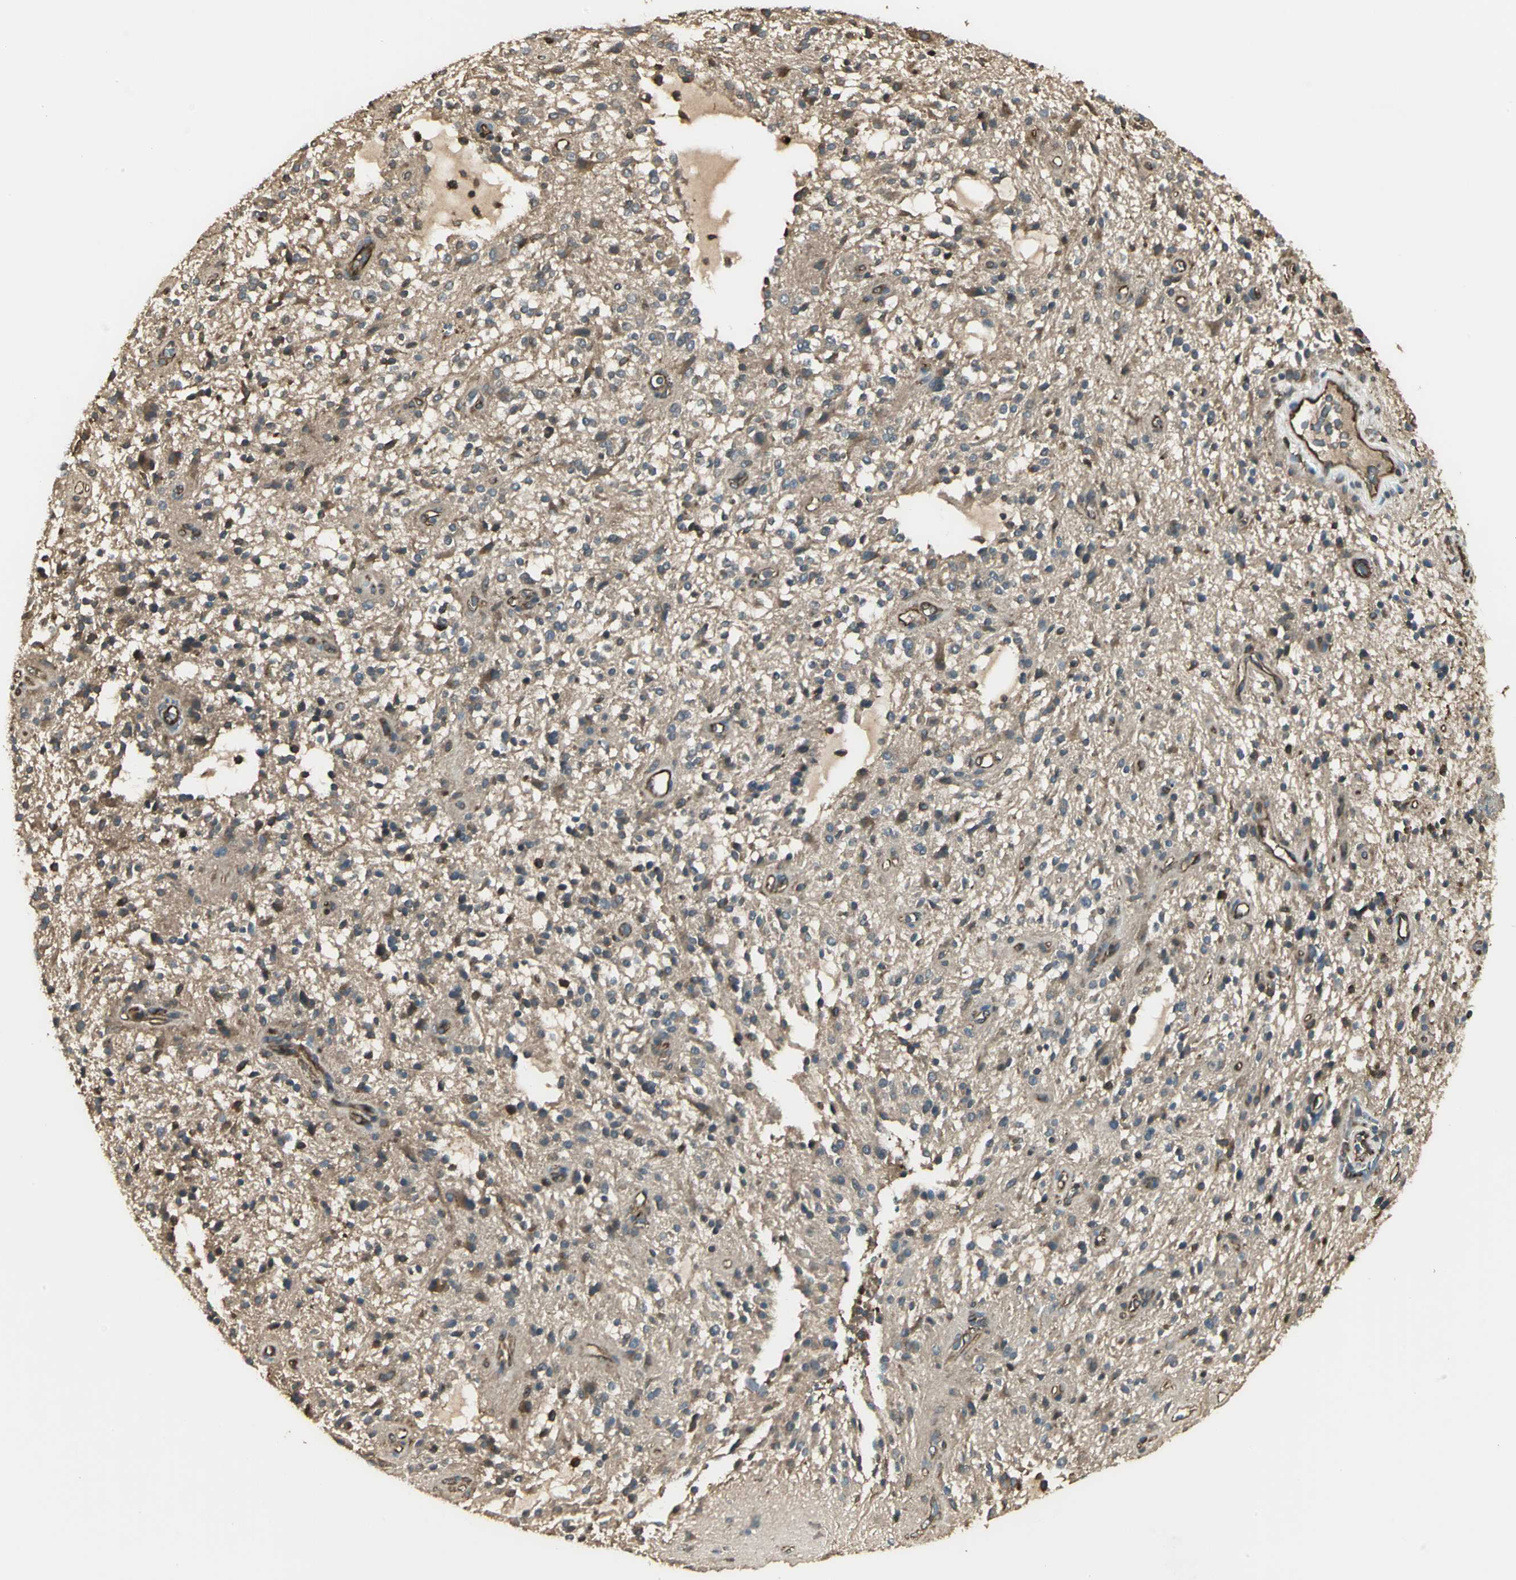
{"staining": {"intensity": "moderate", "quantity": ">75%", "location": "cytoplasmic/membranous"}, "tissue": "glioma", "cell_type": "Tumor cells", "image_type": "cancer", "snomed": [{"axis": "morphology", "description": "Glioma, malignant, NOS"}, {"axis": "topography", "description": "Cerebellum"}], "caption": "DAB (3,3'-diaminobenzidine) immunohistochemical staining of human glioma displays moderate cytoplasmic/membranous protein expression in approximately >75% of tumor cells.", "gene": "PRXL2B", "patient": {"sex": "female", "age": 10}}